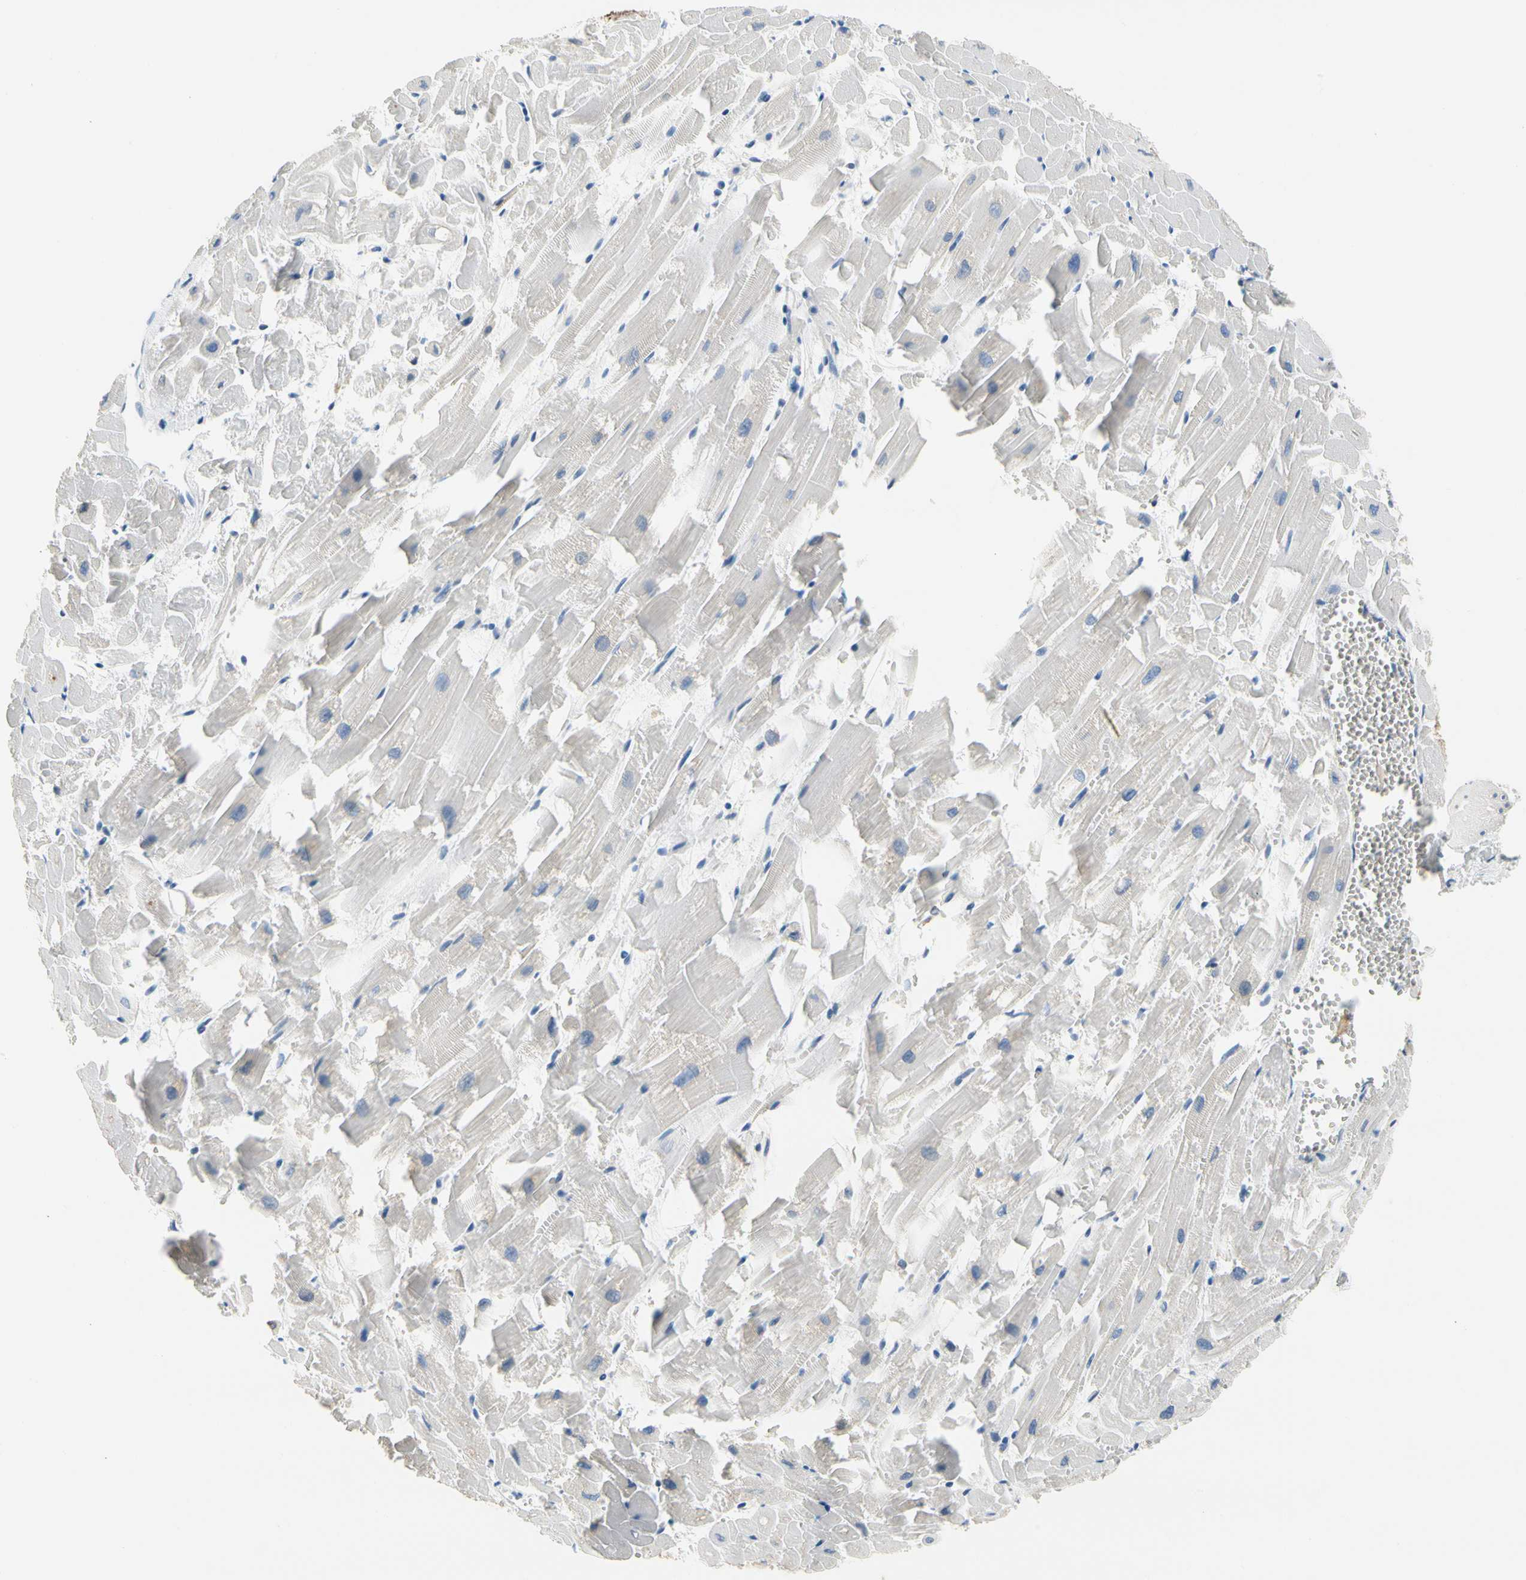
{"staining": {"intensity": "negative", "quantity": "none", "location": "none"}, "tissue": "heart muscle", "cell_type": "Cardiomyocytes", "image_type": "normal", "snomed": [{"axis": "morphology", "description": "Normal tissue, NOS"}, {"axis": "topography", "description": "Heart"}], "caption": "The micrograph shows no significant expression in cardiomyocytes of heart muscle.", "gene": "STXBP1", "patient": {"sex": "female", "age": 19}}